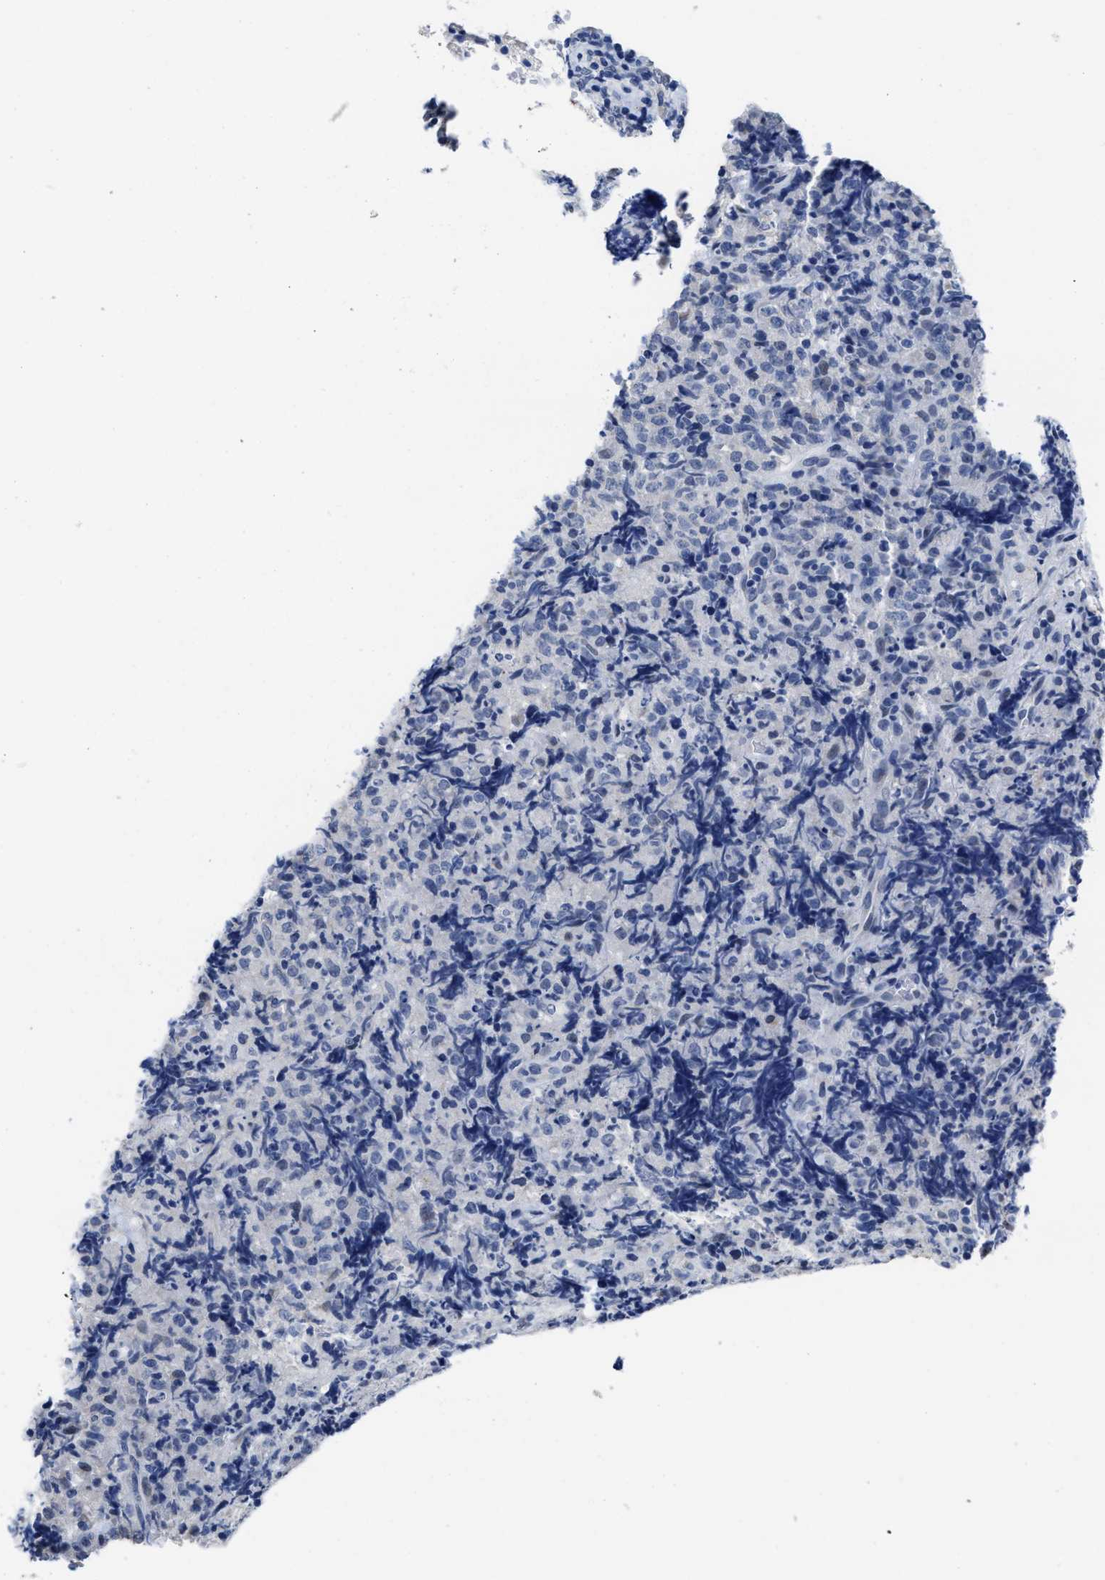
{"staining": {"intensity": "negative", "quantity": "none", "location": "none"}, "tissue": "lymphoma", "cell_type": "Tumor cells", "image_type": "cancer", "snomed": [{"axis": "morphology", "description": "Malignant lymphoma, non-Hodgkin's type, High grade"}, {"axis": "topography", "description": "Tonsil"}], "caption": "Tumor cells show no significant protein positivity in high-grade malignant lymphoma, non-Hodgkin's type.", "gene": "HOOK1", "patient": {"sex": "female", "age": 36}}